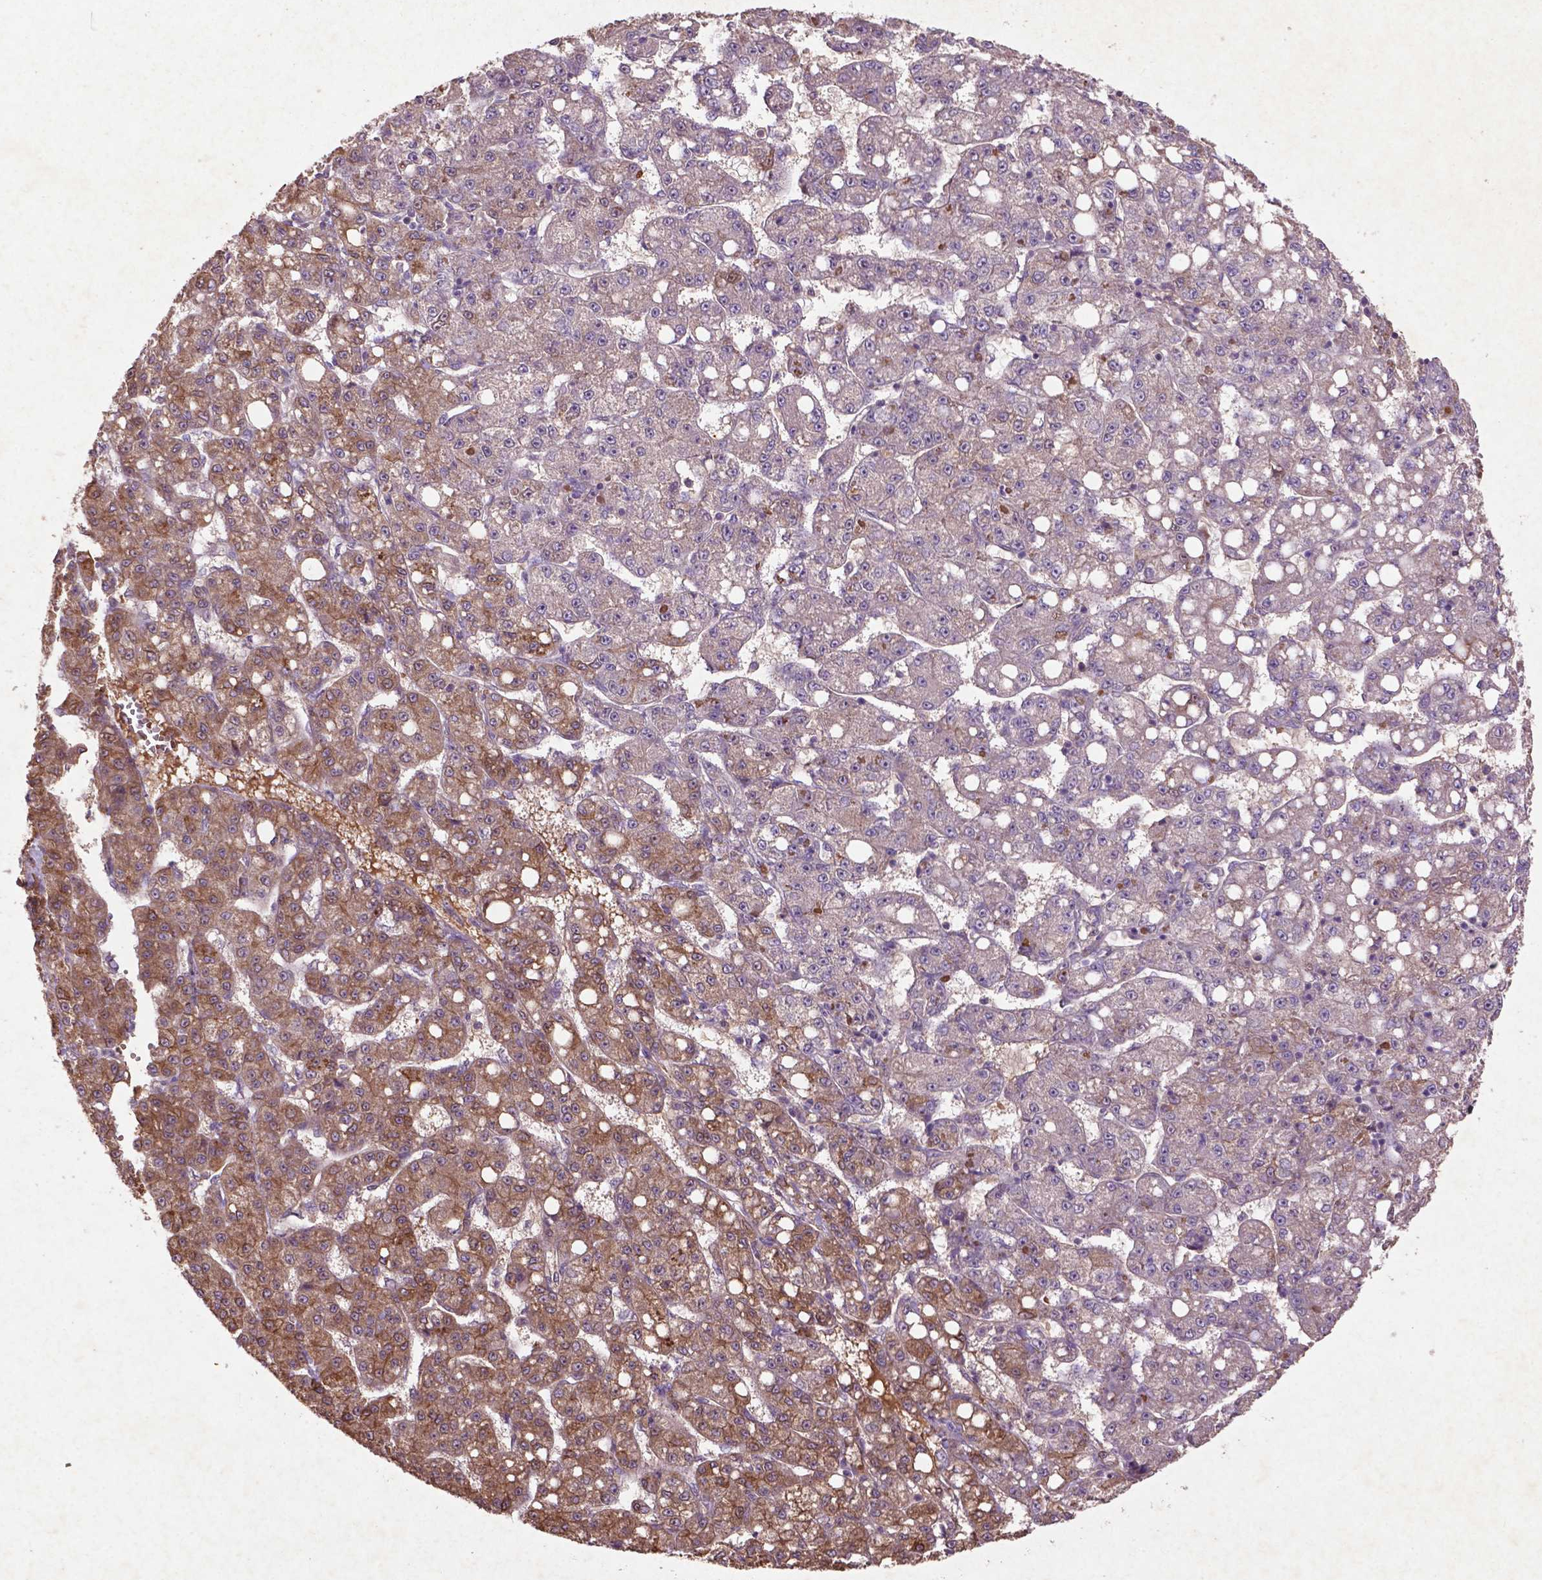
{"staining": {"intensity": "moderate", "quantity": "25%-75%", "location": "cytoplasmic/membranous"}, "tissue": "liver cancer", "cell_type": "Tumor cells", "image_type": "cancer", "snomed": [{"axis": "morphology", "description": "Carcinoma, Hepatocellular, NOS"}, {"axis": "topography", "description": "Liver"}], "caption": "Human liver hepatocellular carcinoma stained with a protein marker demonstrates moderate staining in tumor cells.", "gene": "COQ2", "patient": {"sex": "female", "age": 65}}